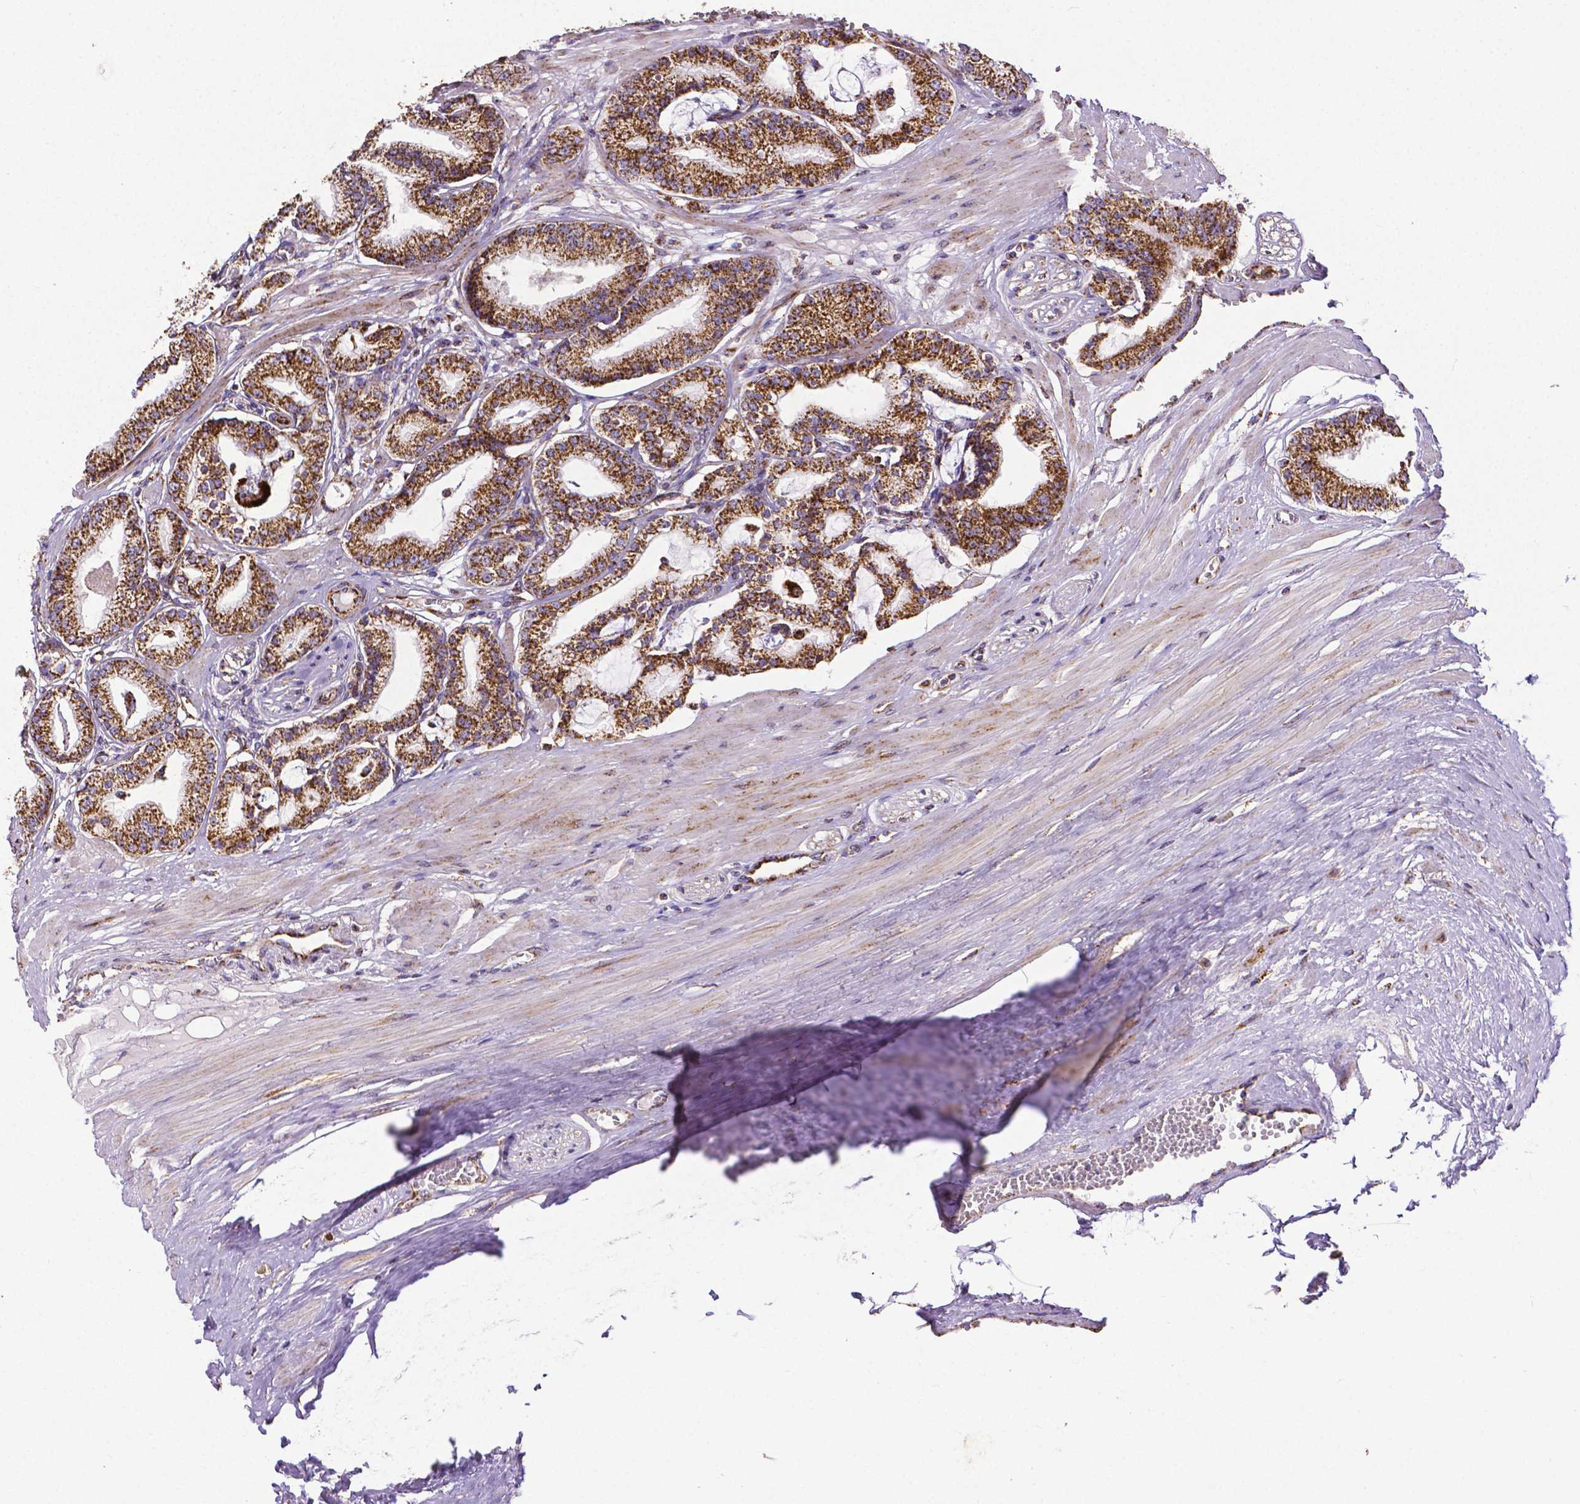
{"staining": {"intensity": "strong", "quantity": ">75%", "location": "cytoplasmic/membranous"}, "tissue": "prostate cancer", "cell_type": "Tumor cells", "image_type": "cancer", "snomed": [{"axis": "morphology", "description": "Adenocarcinoma, High grade"}, {"axis": "topography", "description": "Prostate"}], "caption": "A histopathology image of prostate high-grade adenocarcinoma stained for a protein demonstrates strong cytoplasmic/membranous brown staining in tumor cells. Immunohistochemistry (ihc) stains the protein in brown and the nuclei are stained blue.", "gene": "MACC1", "patient": {"sex": "male", "age": 71}}